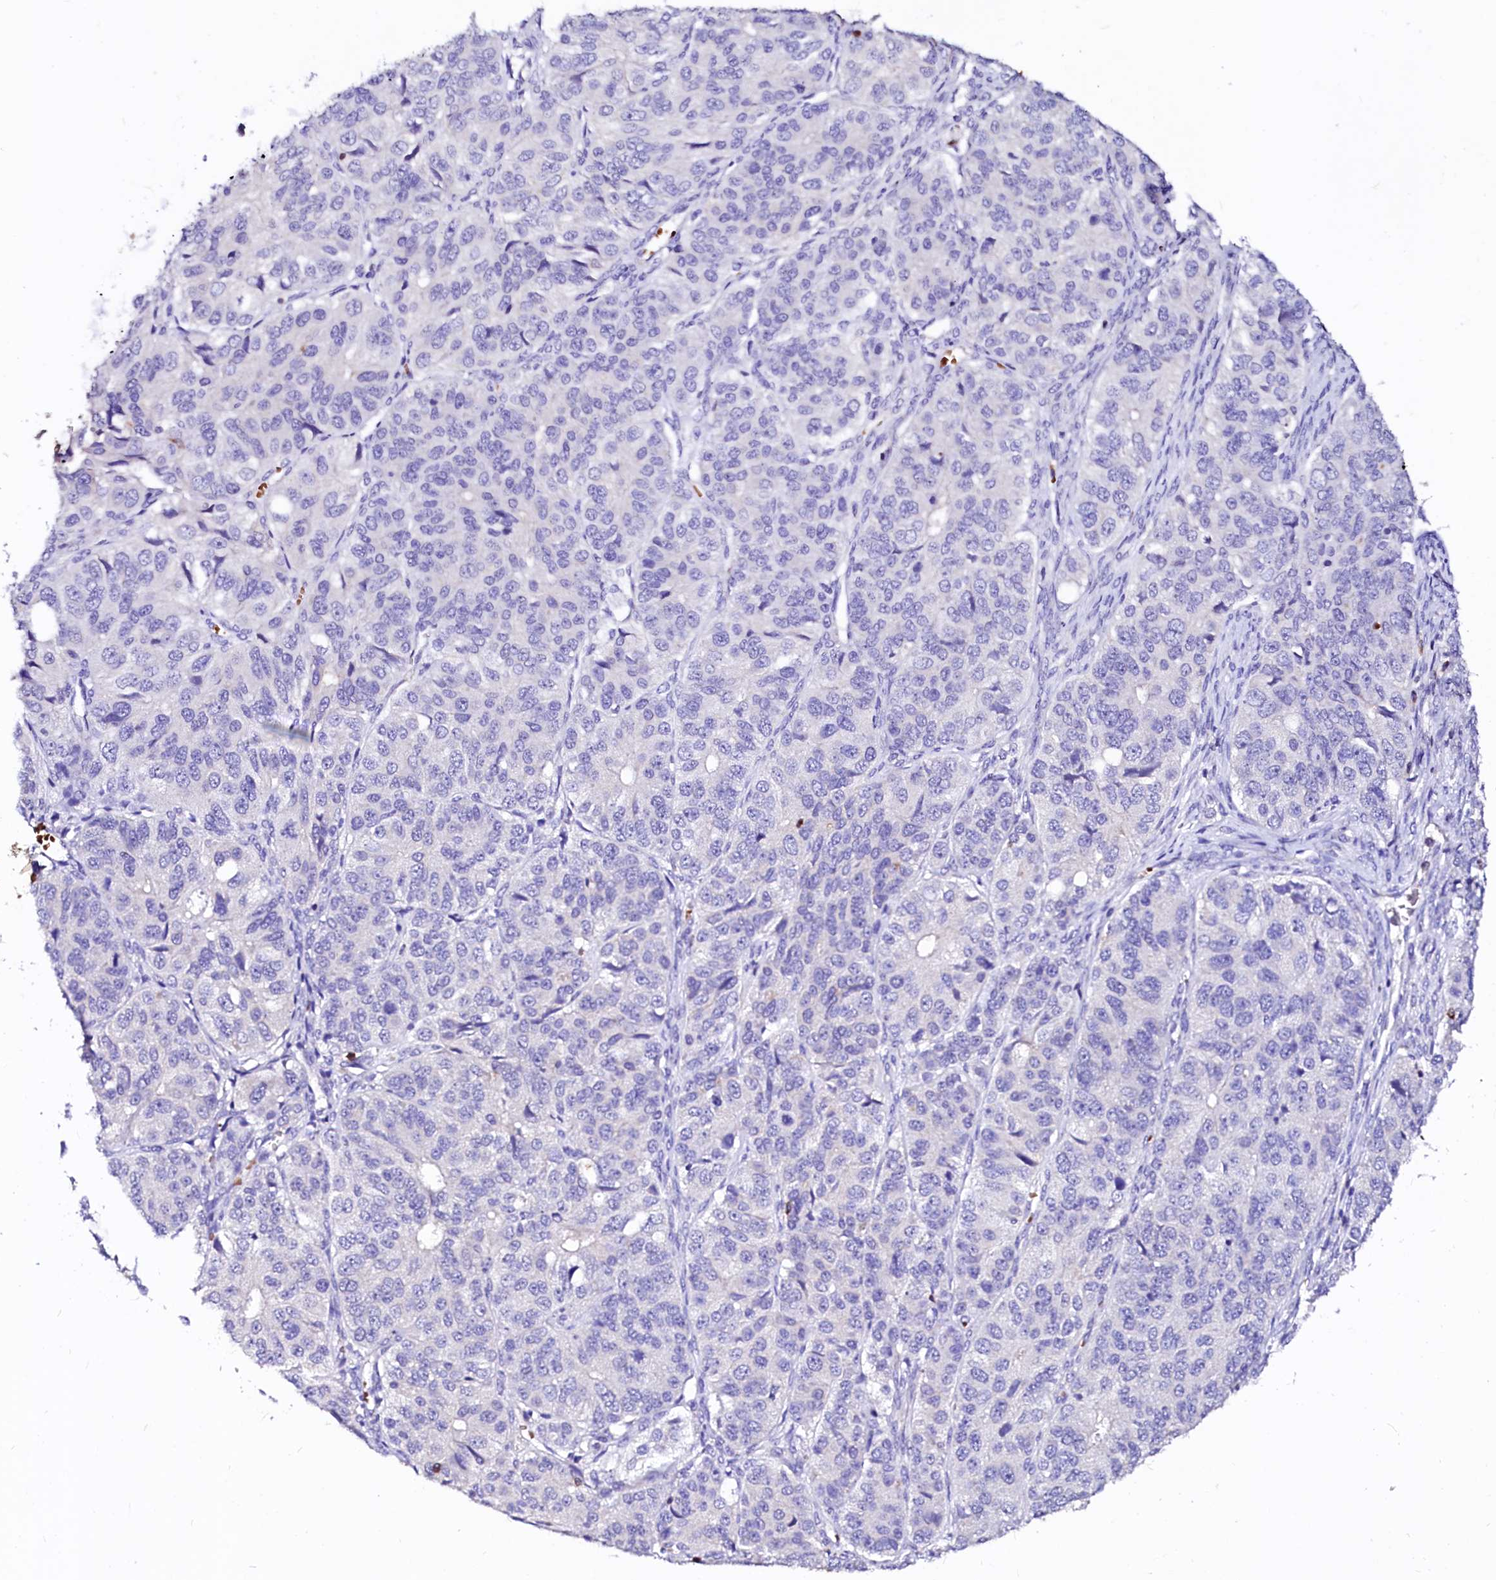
{"staining": {"intensity": "negative", "quantity": "none", "location": "none"}, "tissue": "ovarian cancer", "cell_type": "Tumor cells", "image_type": "cancer", "snomed": [{"axis": "morphology", "description": "Carcinoma, endometroid"}, {"axis": "topography", "description": "Ovary"}], "caption": "The image displays no staining of tumor cells in ovarian endometroid carcinoma.", "gene": "RAB27A", "patient": {"sex": "female", "age": 51}}